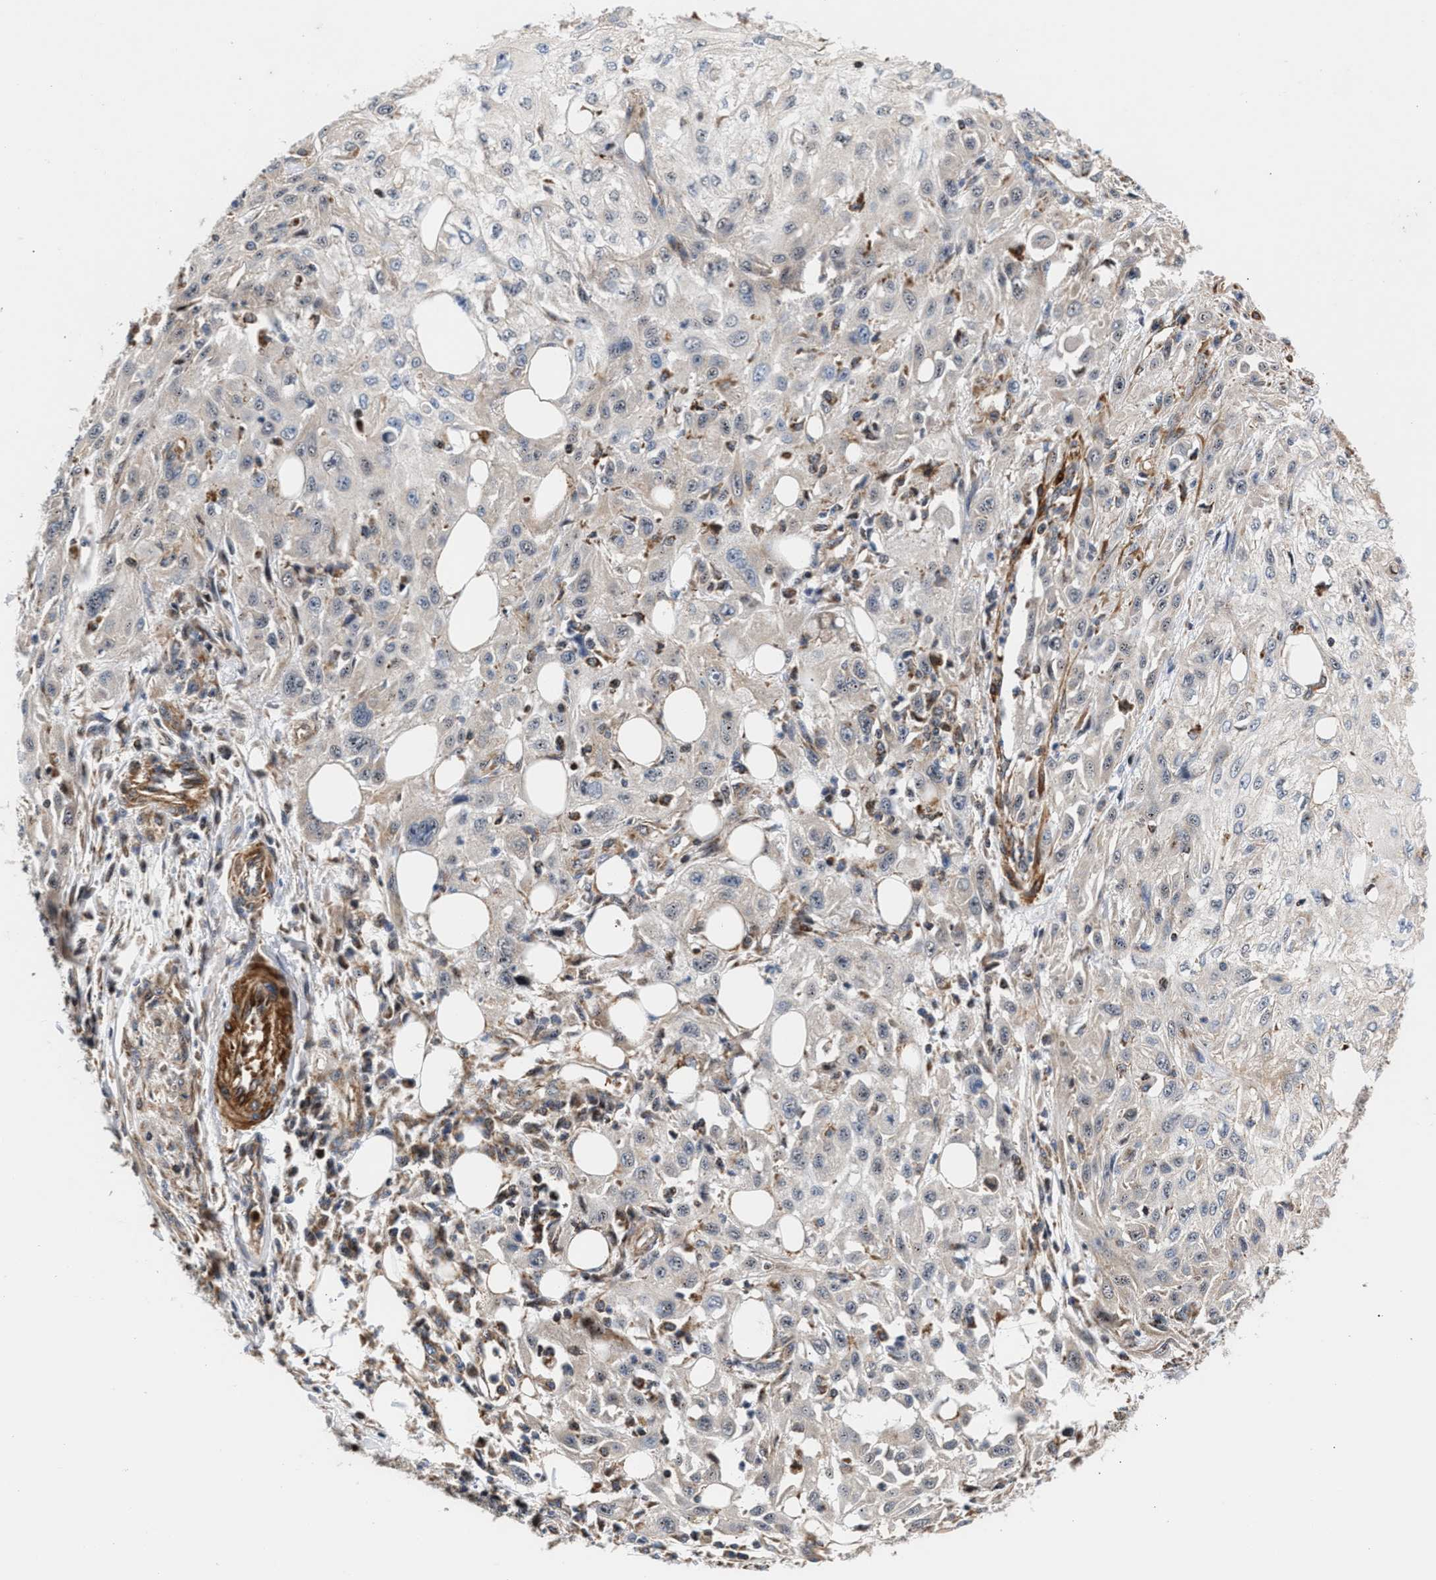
{"staining": {"intensity": "negative", "quantity": "none", "location": "none"}, "tissue": "skin cancer", "cell_type": "Tumor cells", "image_type": "cancer", "snomed": [{"axis": "morphology", "description": "Squamous cell carcinoma, NOS"}, {"axis": "topography", "description": "Skin"}], "caption": "Immunohistochemistry (IHC) of squamous cell carcinoma (skin) reveals no expression in tumor cells.", "gene": "SGK1", "patient": {"sex": "male", "age": 75}}